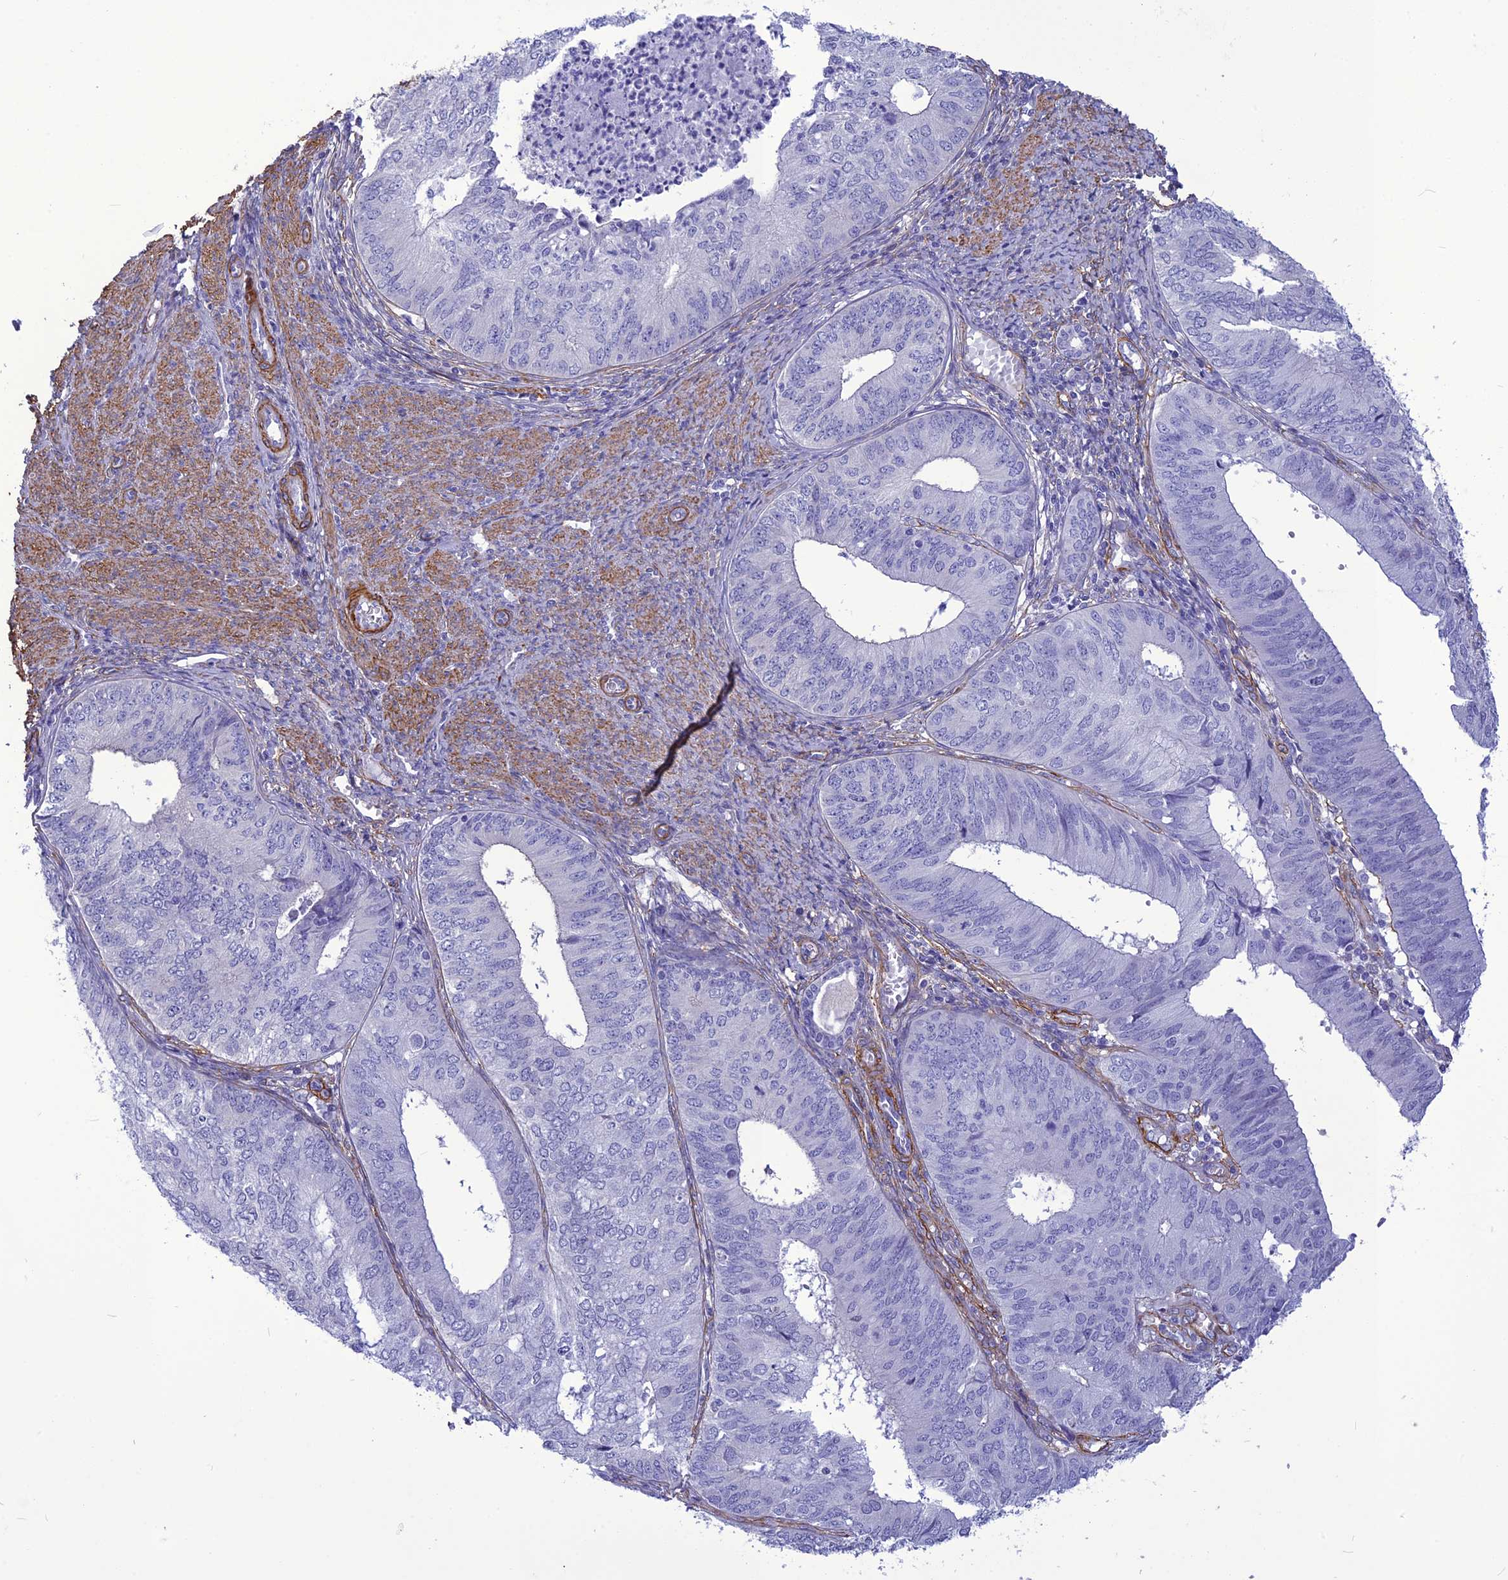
{"staining": {"intensity": "negative", "quantity": "none", "location": "none"}, "tissue": "endometrial cancer", "cell_type": "Tumor cells", "image_type": "cancer", "snomed": [{"axis": "morphology", "description": "Adenocarcinoma, NOS"}, {"axis": "topography", "description": "Endometrium"}], "caption": "Tumor cells are negative for protein expression in human adenocarcinoma (endometrial).", "gene": "NKD1", "patient": {"sex": "female", "age": 68}}